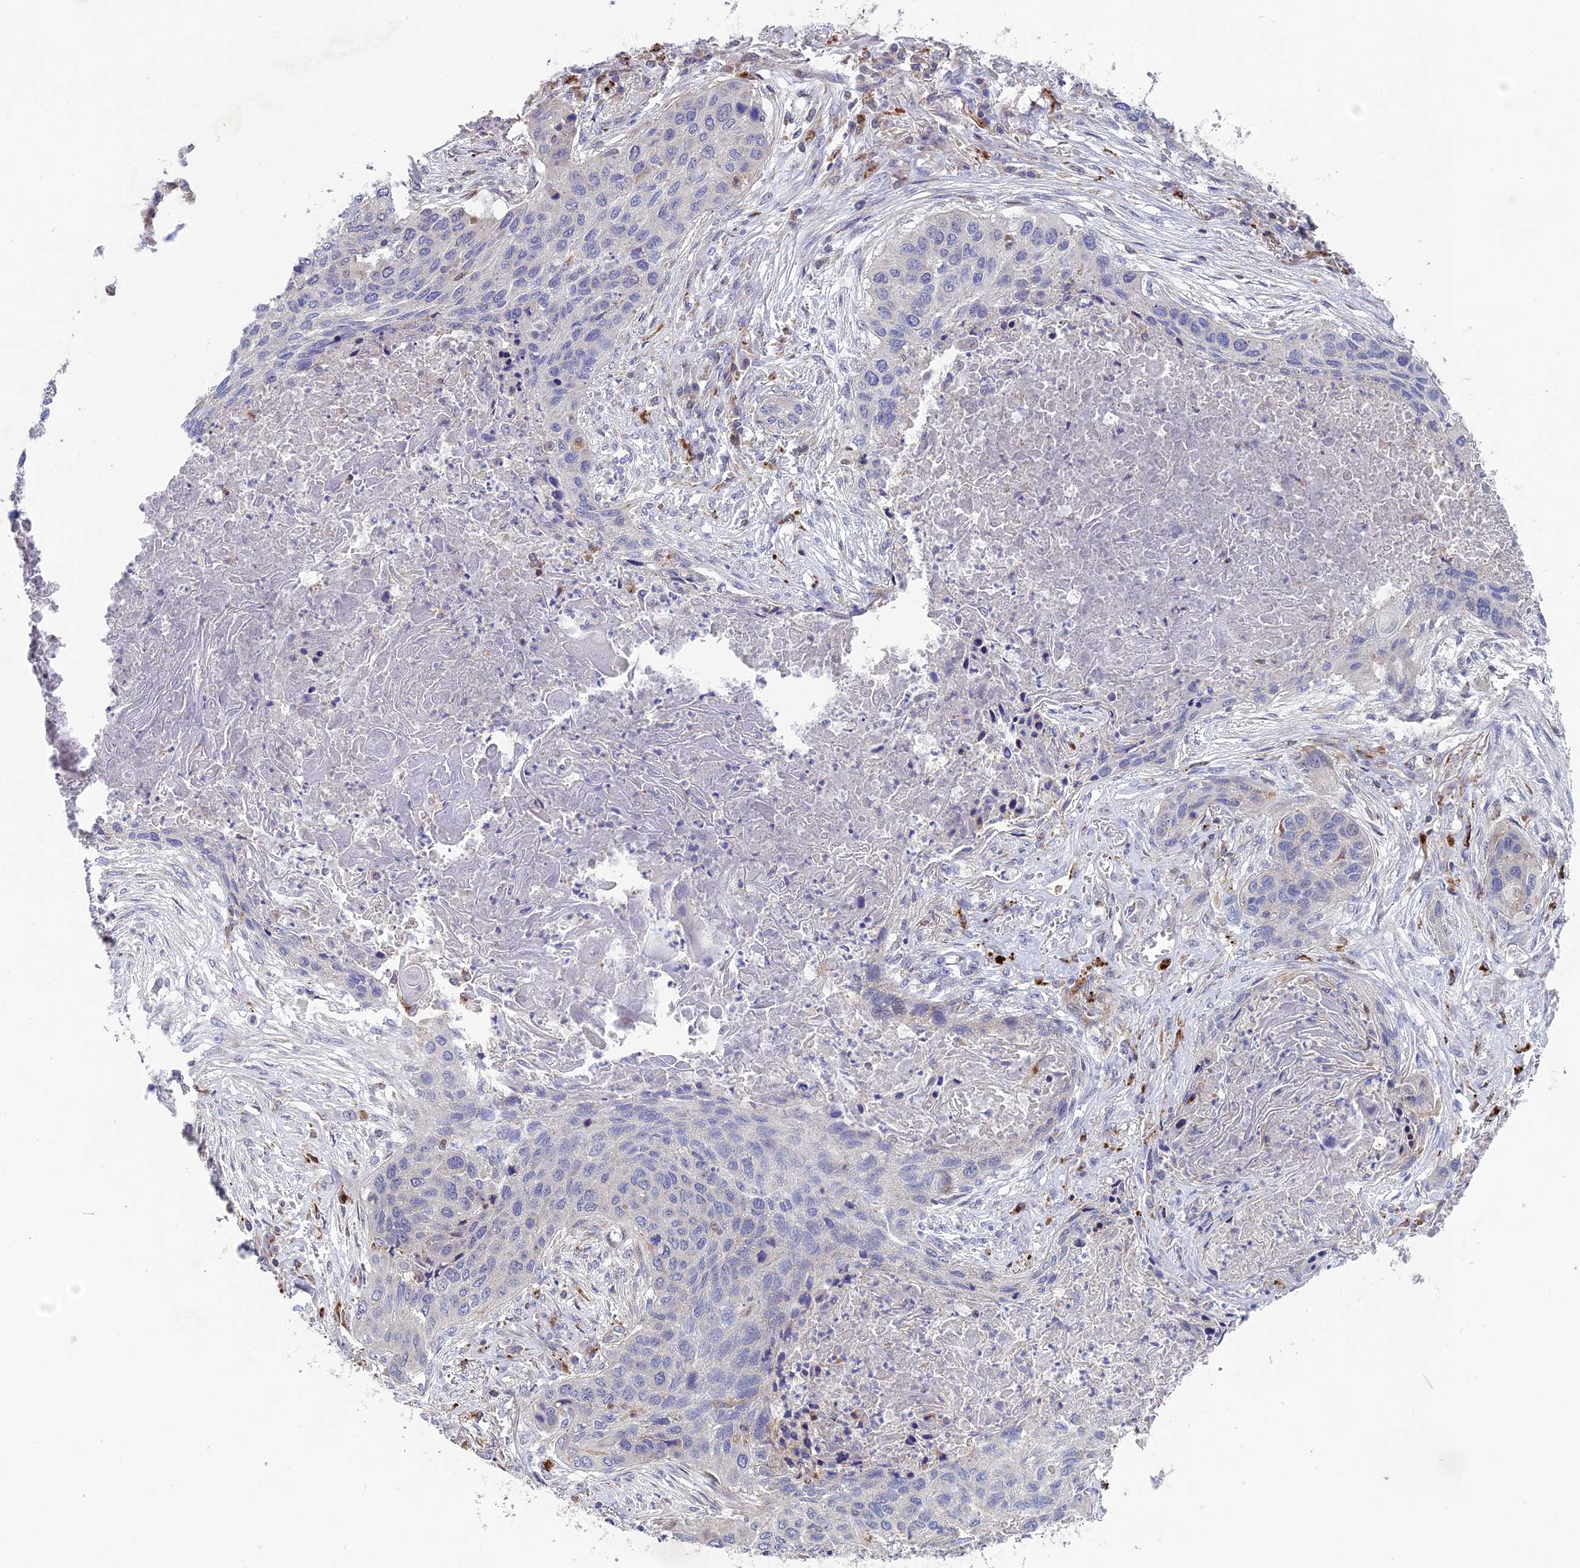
{"staining": {"intensity": "negative", "quantity": "none", "location": "none"}, "tissue": "lung cancer", "cell_type": "Tumor cells", "image_type": "cancer", "snomed": [{"axis": "morphology", "description": "Squamous cell carcinoma, NOS"}, {"axis": "topography", "description": "Lung"}], "caption": "High power microscopy photomicrograph of an immunohistochemistry micrograph of lung cancer, revealing no significant staining in tumor cells. (DAB (3,3'-diaminobenzidine) IHC with hematoxylin counter stain).", "gene": "BLTP2", "patient": {"sex": "female", "age": 63}}